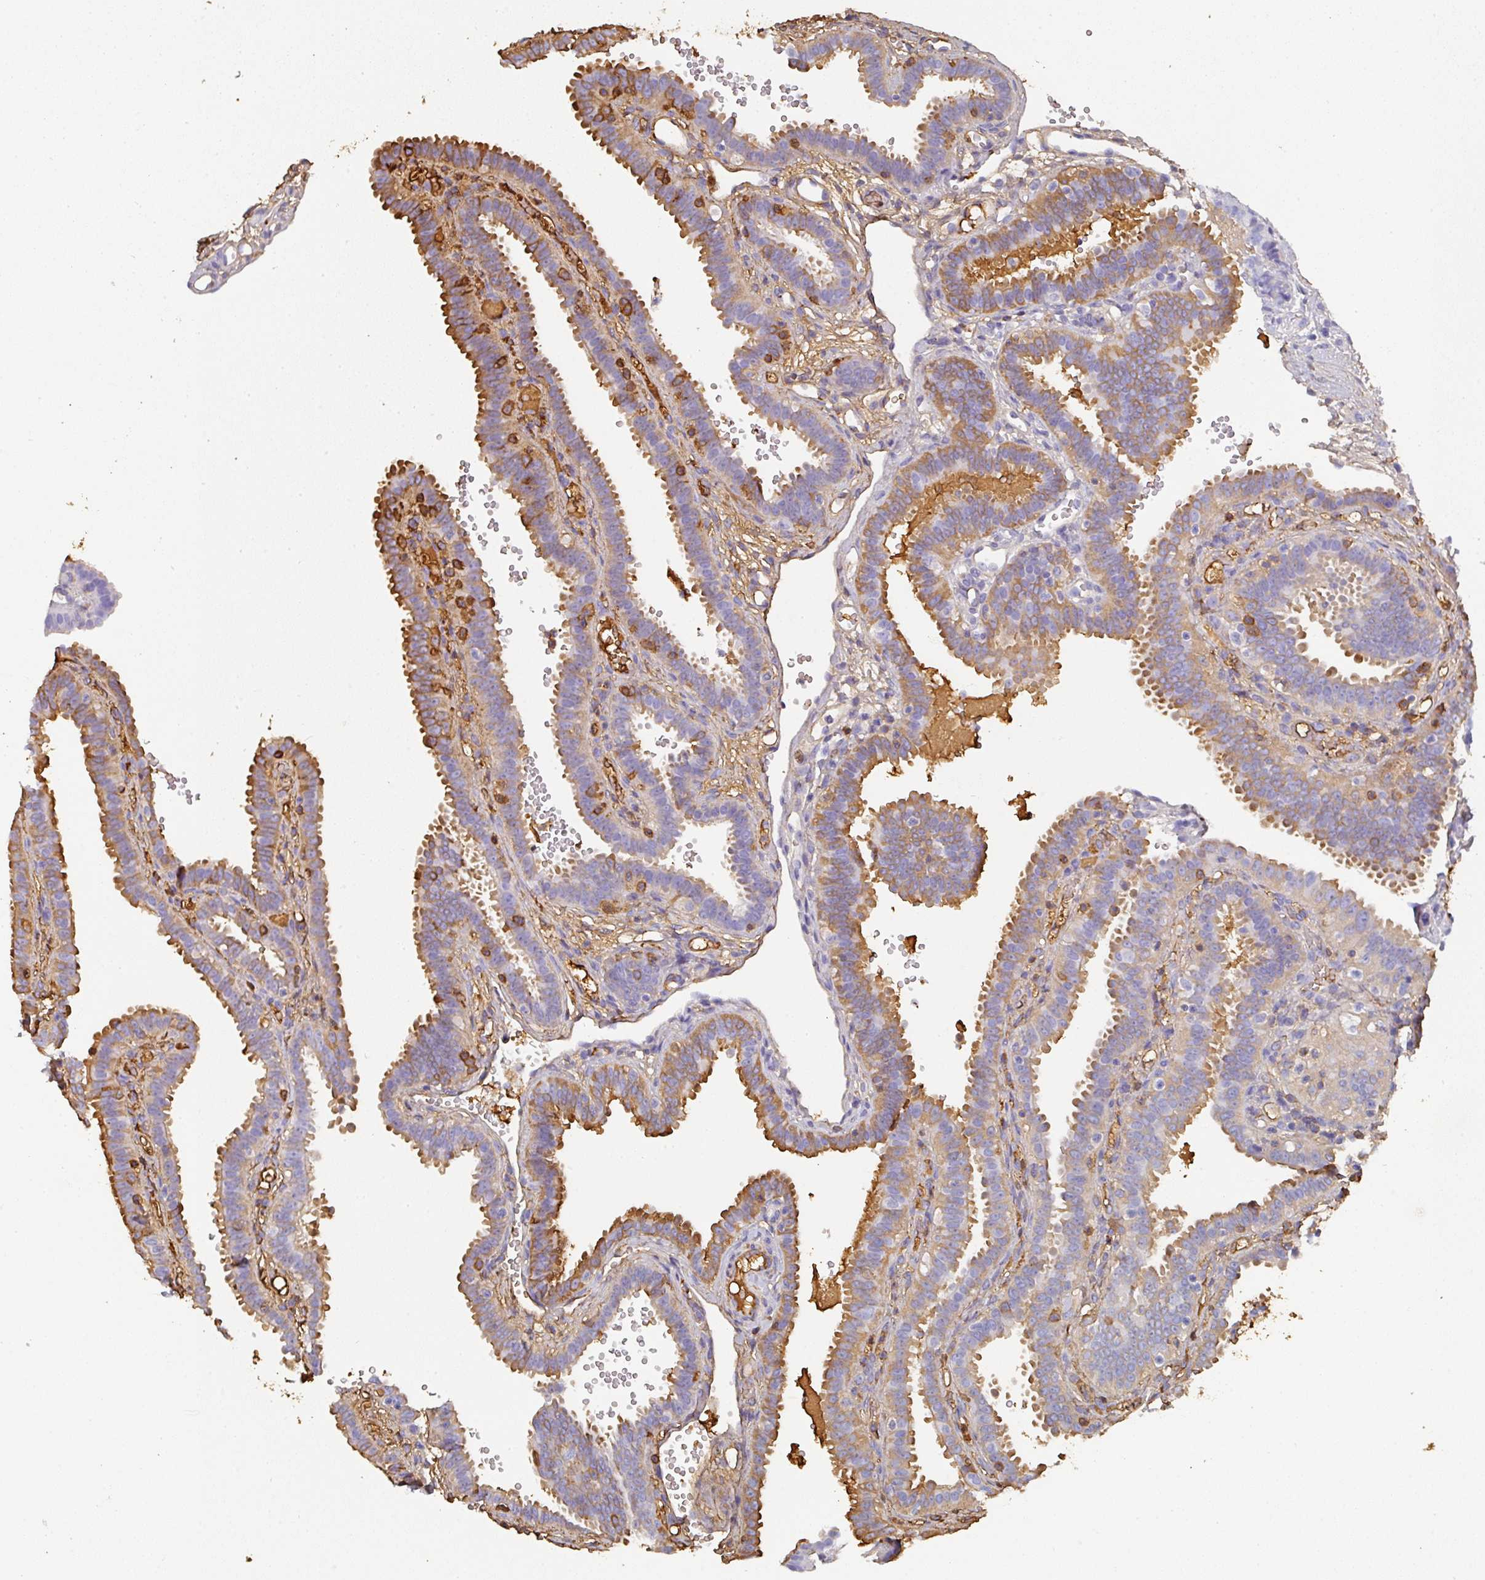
{"staining": {"intensity": "moderate", "quantity": "25%-75%", "location": "cytoplasmic/membranous"}, "tissue": "fallopian tube", "cell_type": "Glandular cells", "image_type": "normal", "snomed": [{"axis": "morphology", "description": "Normal tissue, NOS"}, {"axis": "topography", "description": "Fallopian tube"}], "caption": "Brown immunohistochemical staining in benign human fallopian tube reveals moderate cytoplasmic/membranous expression in about 25%-75% of glandular cells.", "gene": "ALB", "patient": {"sex": "female", "age": 37}}